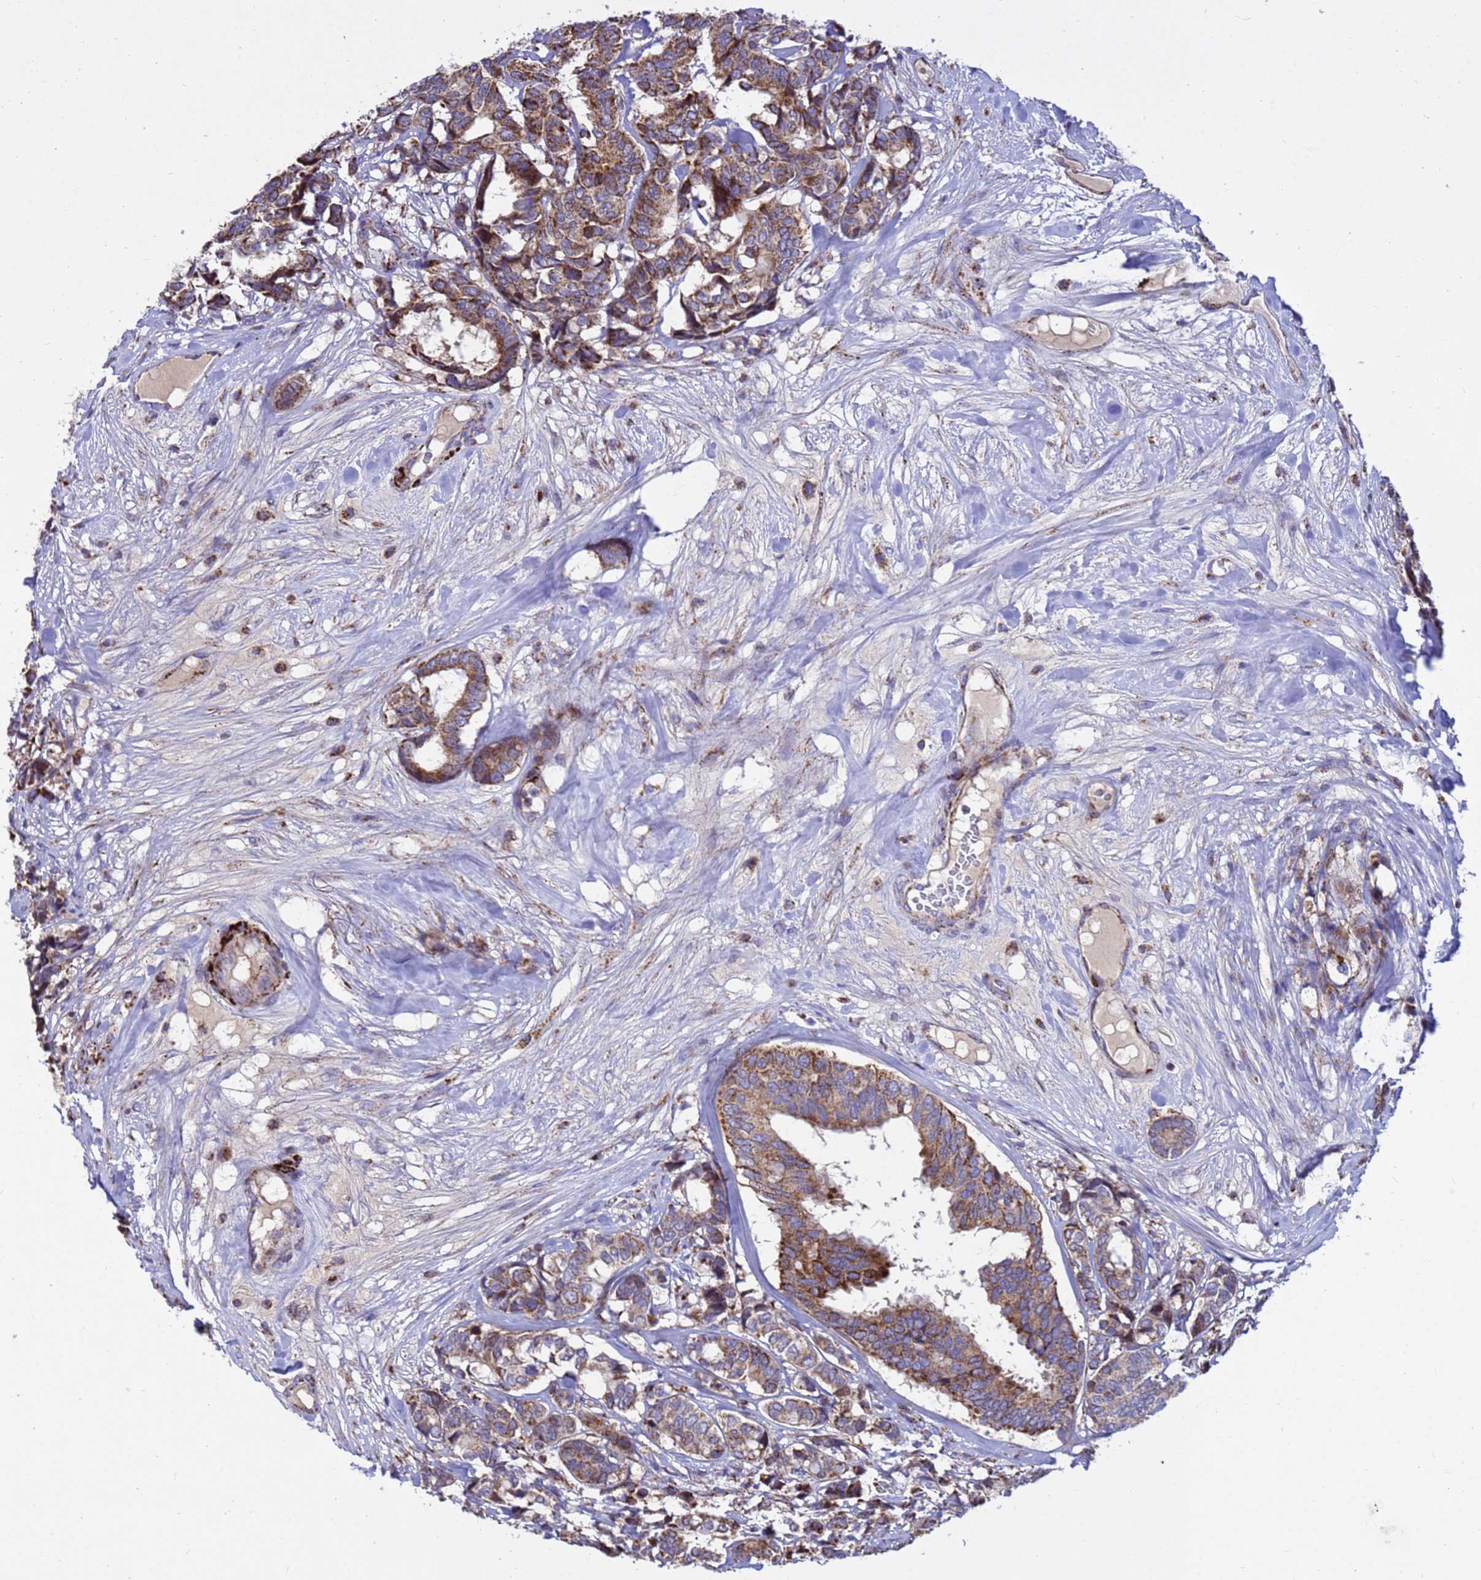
{"staining": {"intensity": "moderate", "quantity": ">75%", "location": "cytoplasmic/membranous"}, "tissue": "breast cancer", "cell_type": "Tumor cells", "image_type": "cancer", "snomed": [{"axis": "morphology", "description": "Duct carcinoma"}, {"axis": "topography", "description": "Breast"}], "caption": "IHC photomicrograph of neoplastic tissue: intraductal carcinoma (breast) stained using IHC exhibits medium levels of moderate protein expression localized specifically in the cytoplasmic/membranous of tumor cells, appearing as a cytoplasmic/membranous brown color.", "gene": "TUBGCP3", "patient": {"sex": "female", "age": 87}}